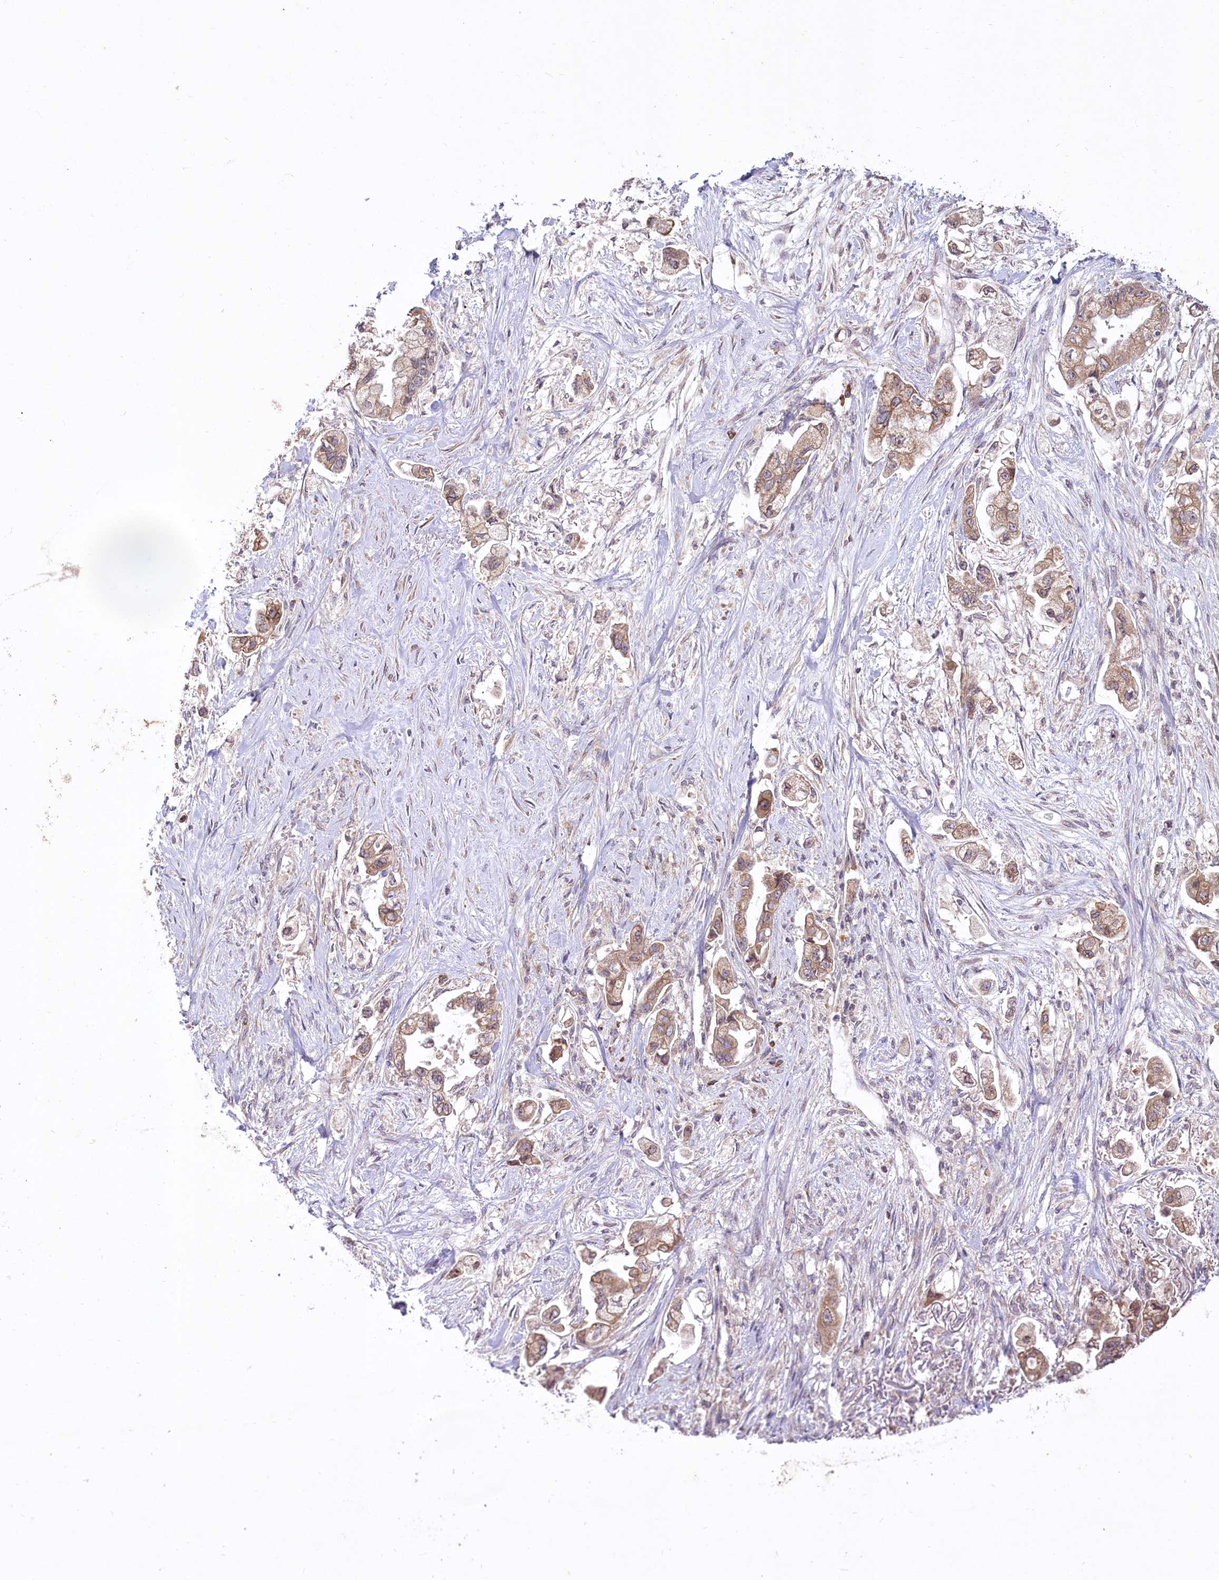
{"staining": {"intensity": "moderate", "quantity": ">75%", "location": "cytoplasmic/membranous"}, "tissue": "stomach cancer", "cell_type": "Tumor cells", "image_type": "cancer", "snomed": [{"axis": "morphology", "description": "Adenocarcinoma, NOS"}, {"axis": "topography", "description": "Stomach"}], "caption": "Protein staining shows moderate cytoplasmic/membranous expression in approximately >75% of tumor cells in adenocarcinoma (stomach). Immunohistochemistry (ihc) stains the protein of interest in brown and the nuclei are stained blue.", "gene": "STT3B", "patient": {"sex": "male", "age": 62}}